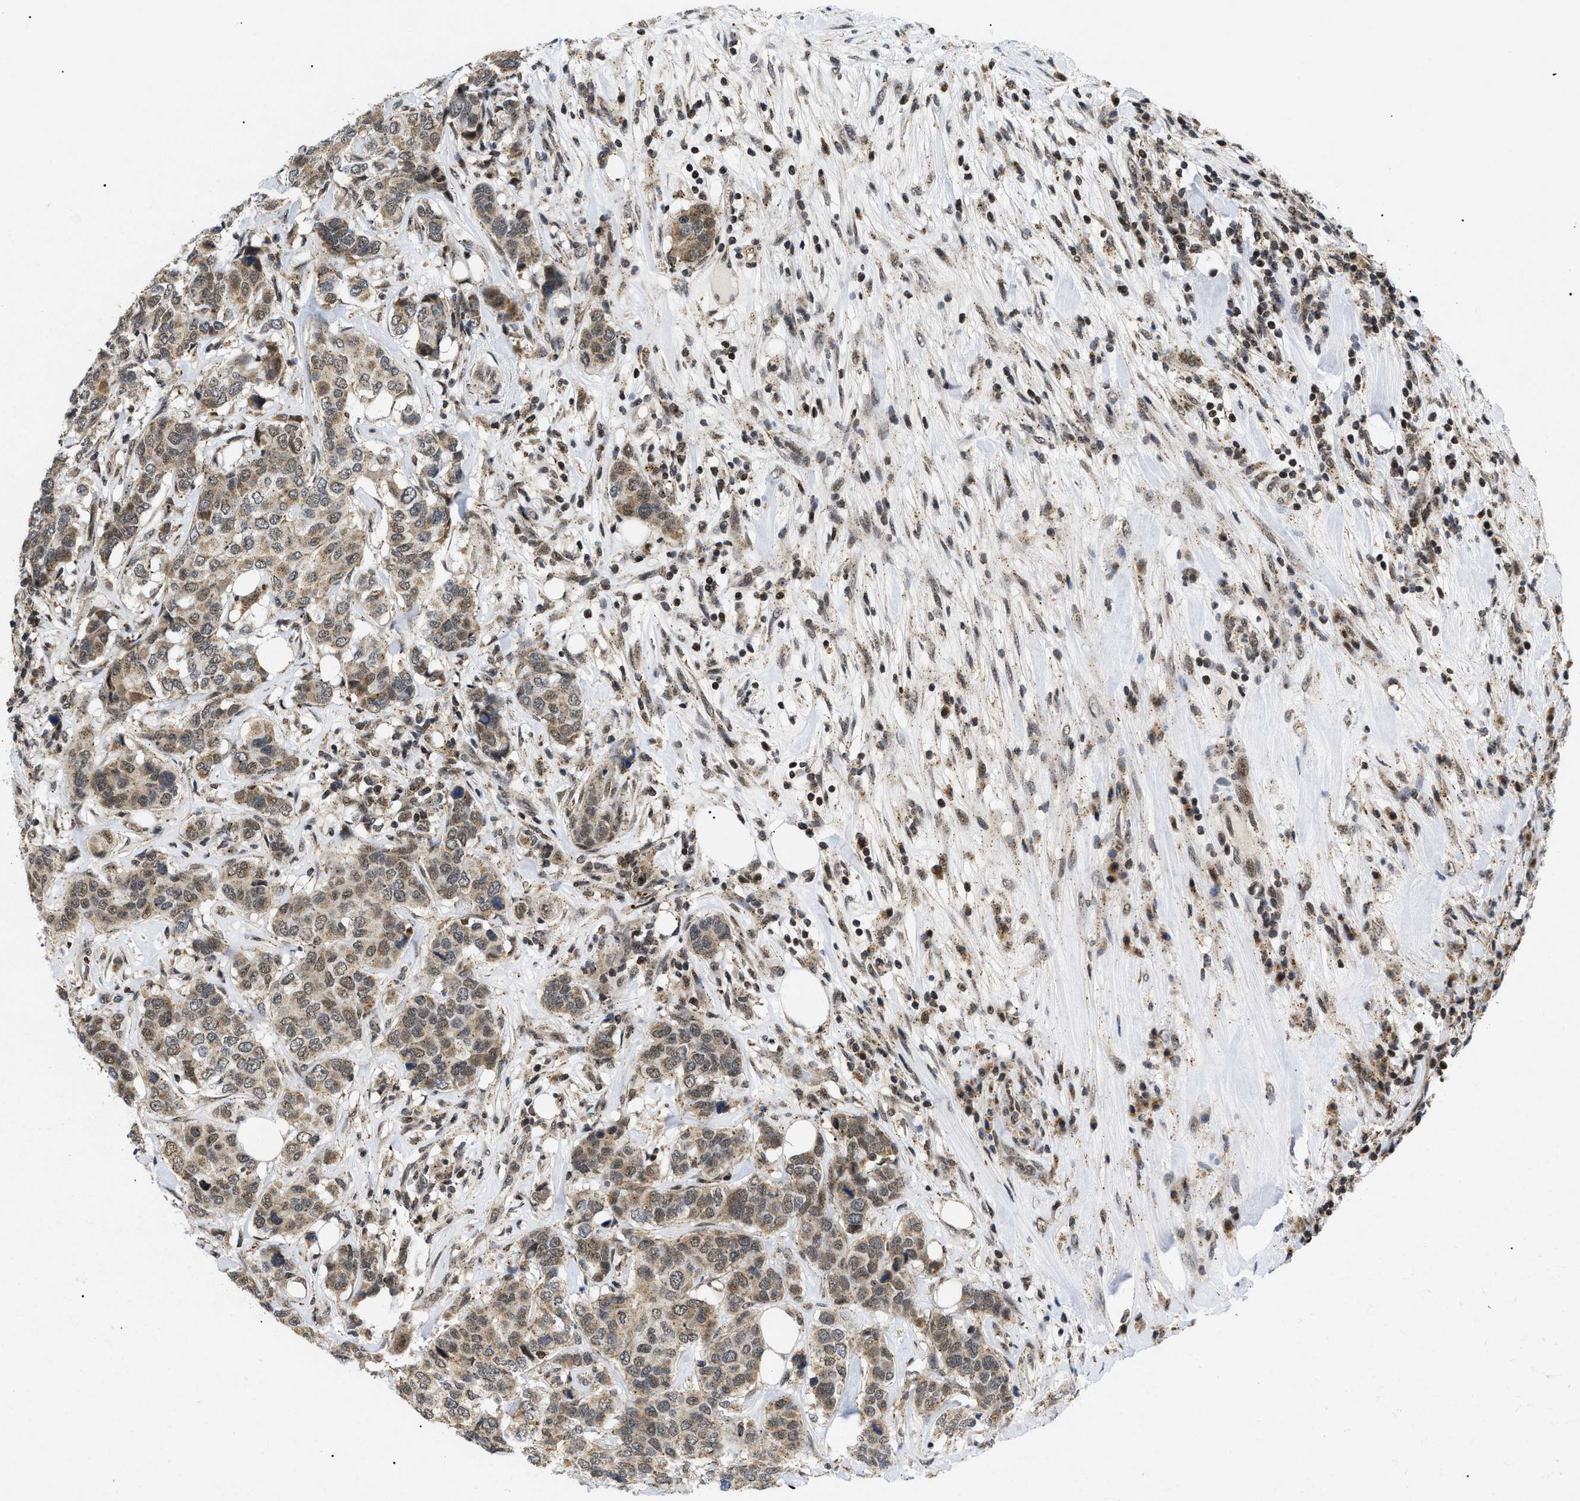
{"staining": {"intensity": "moderate", "quantity": ">75%", "location": "cytoplasmic/membranous"}, "tissue": "breast cancer", "cell_type": "Tumor cells", "image_type": "cancer", "snomed": [{"axis": "morphology", "description": "Lobular carcinoma"}, {"axis": "topography", "description": "Breast"}], "caption": "Moderate cytoplasmic/membranous staining for a protein is appreciated in about >75% of tumor cells of breast cancer (lobular carcinoma) using IHC.", "gene": "ZBTB11", "patient": {"sex": "female", "age": 59}}